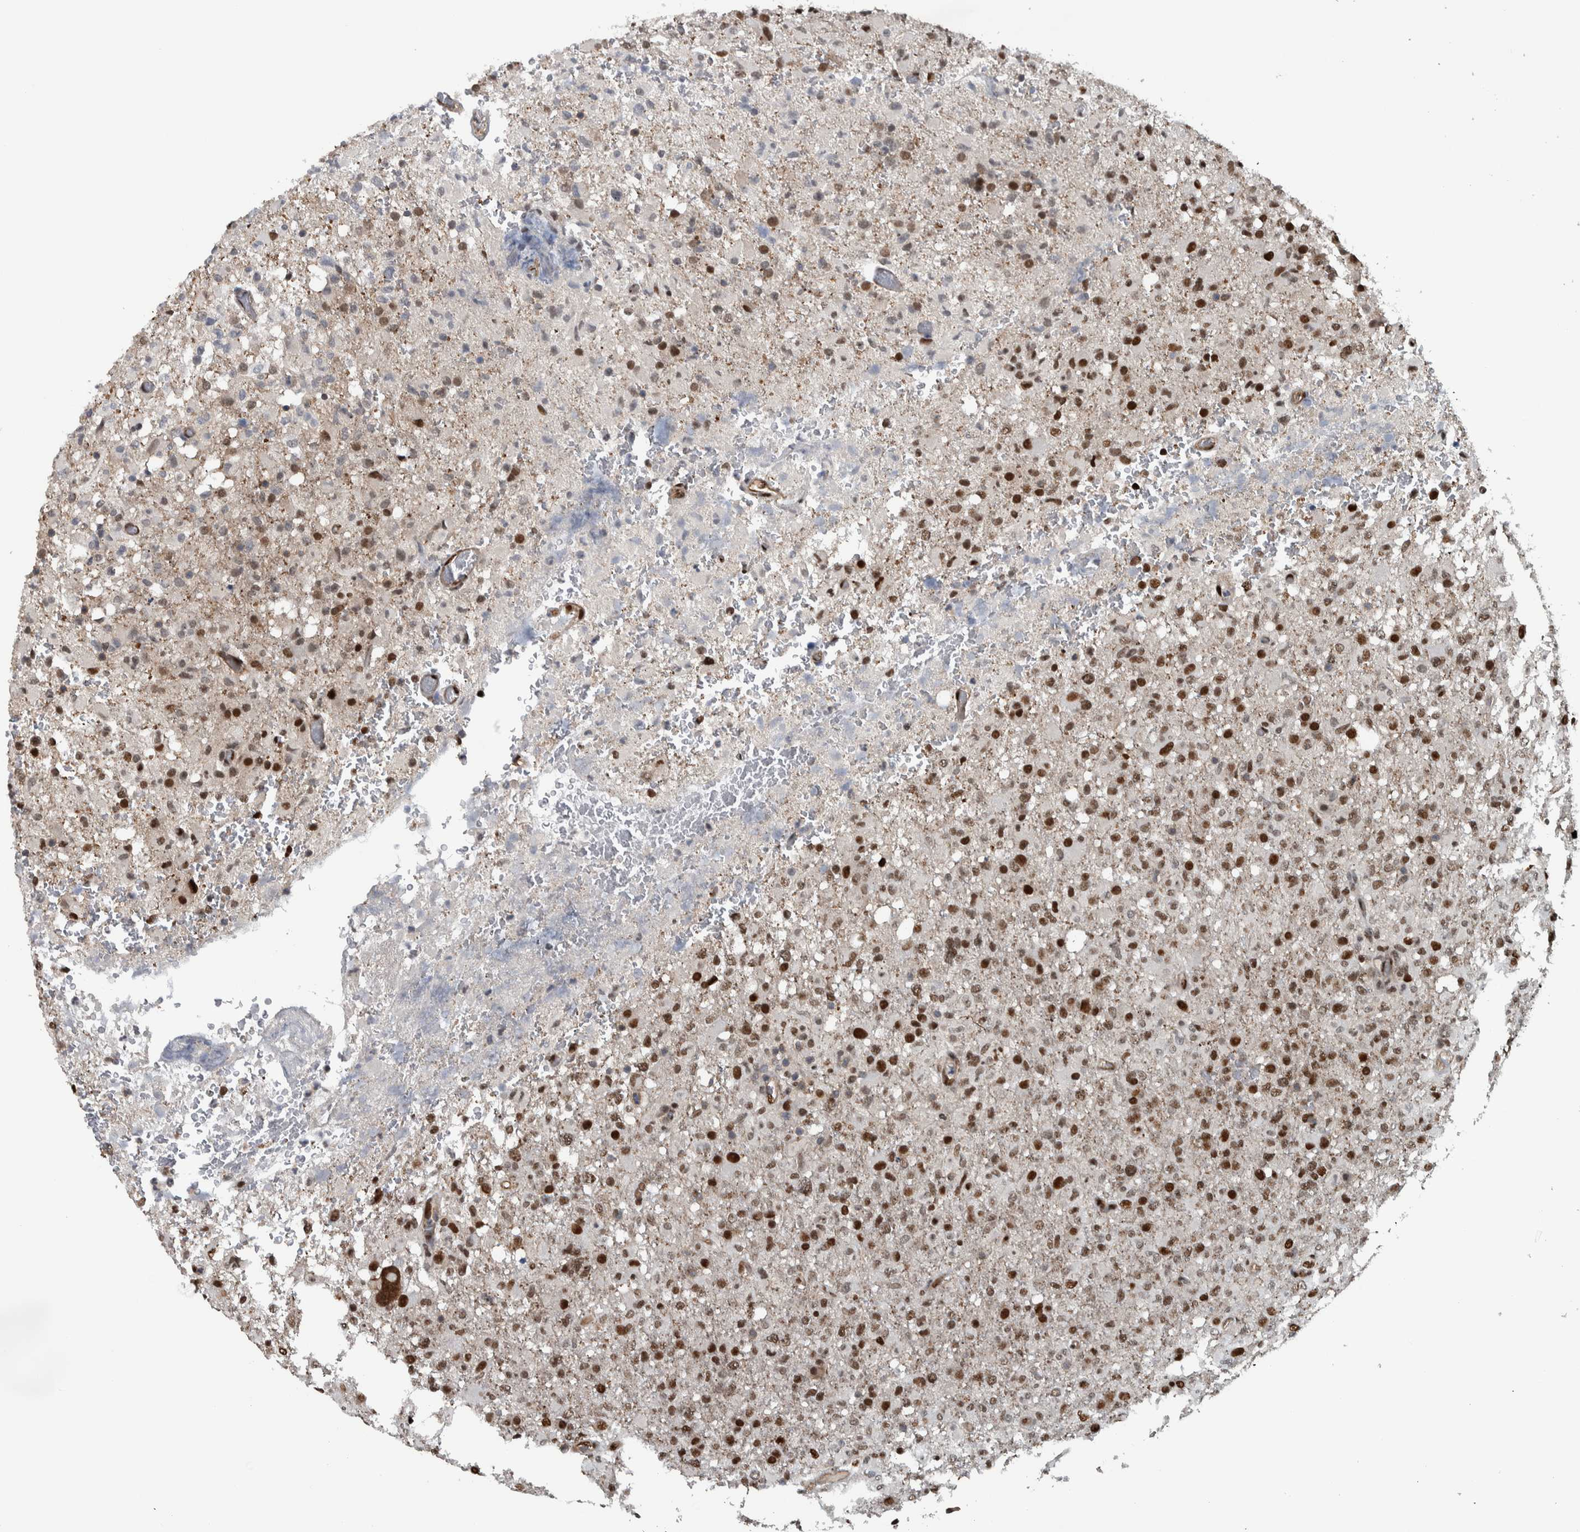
{"staining": {"intensity": "strong", "quantity": ">75%", "location": "nuclear"}, "tissue": "glioma", "cell_type": "Tumor cells", "image_type": "cancer", "snomed": [{"axis": "morphology", "description": "Glioma, malignant, High grade"}, {"axis": "topography", "description": "Brain"}], "caption": "Tumor cells demonstrate strong nuclear expression in approximately >75% of cells in glioma. (Stains: DAB in brown, nuclei in blue, Microscopy: brightfield microscopy at high magnification).", "gene": "FAM135B", "patient": {"sex": "female", "age": 57}}